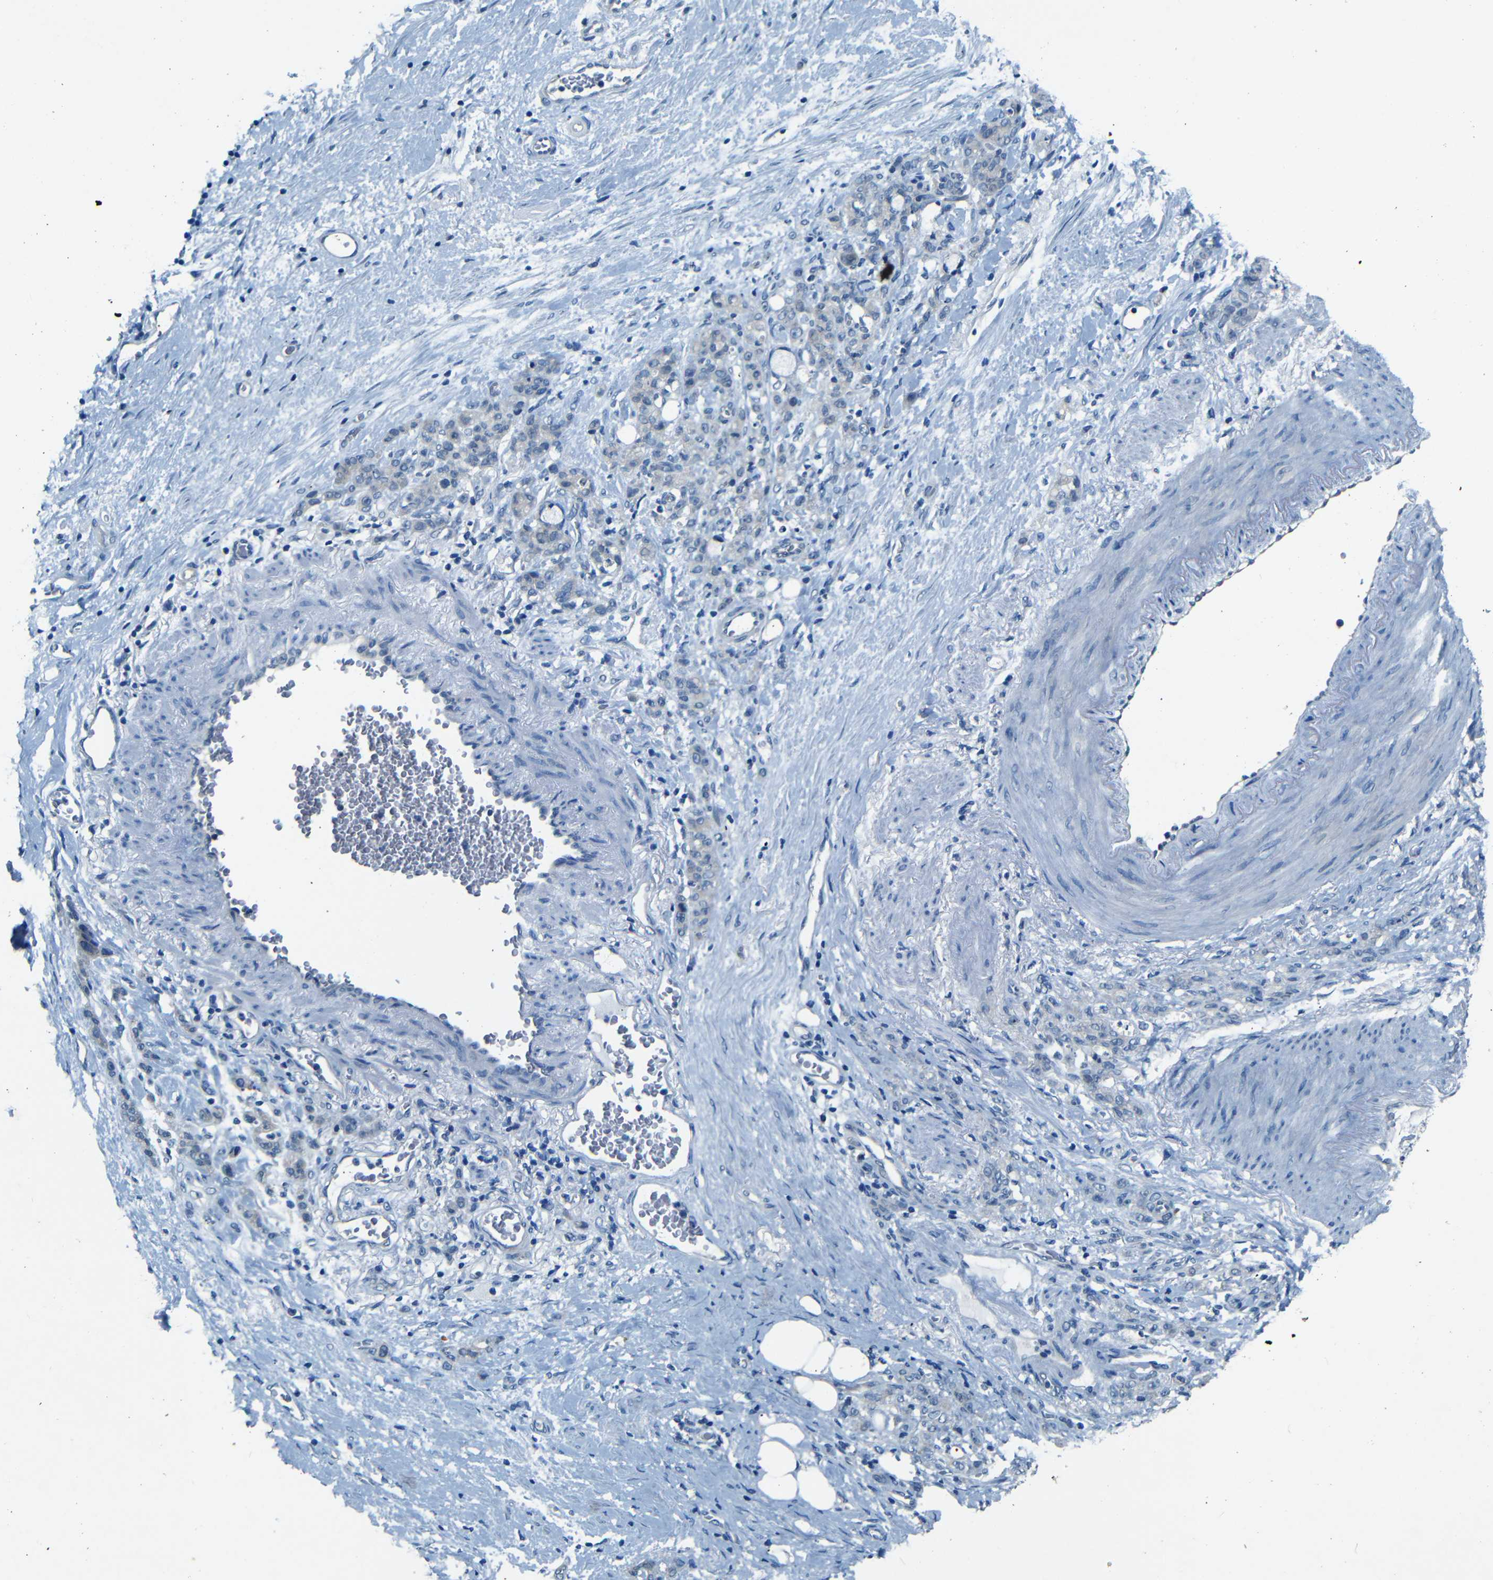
{"staining": {"intensity": "weak", "quantity": "<25%", "location": "cytoplasmic/membranous"}, "tissue": "stomach cancer", "cell_type": "Tumor cells", "image_type": "cancer", "snomed": [{"axis": "morphology", "description": "Adenocarcinoma, NOS"}, {"axis": "topography", "description": "Stomach"}], "caption": "Tumor cells show no significant protein staining in stomach adenocarcinoma.", "gene": "ZMAT1", "patient": {"sex": "male", "age": 82}}